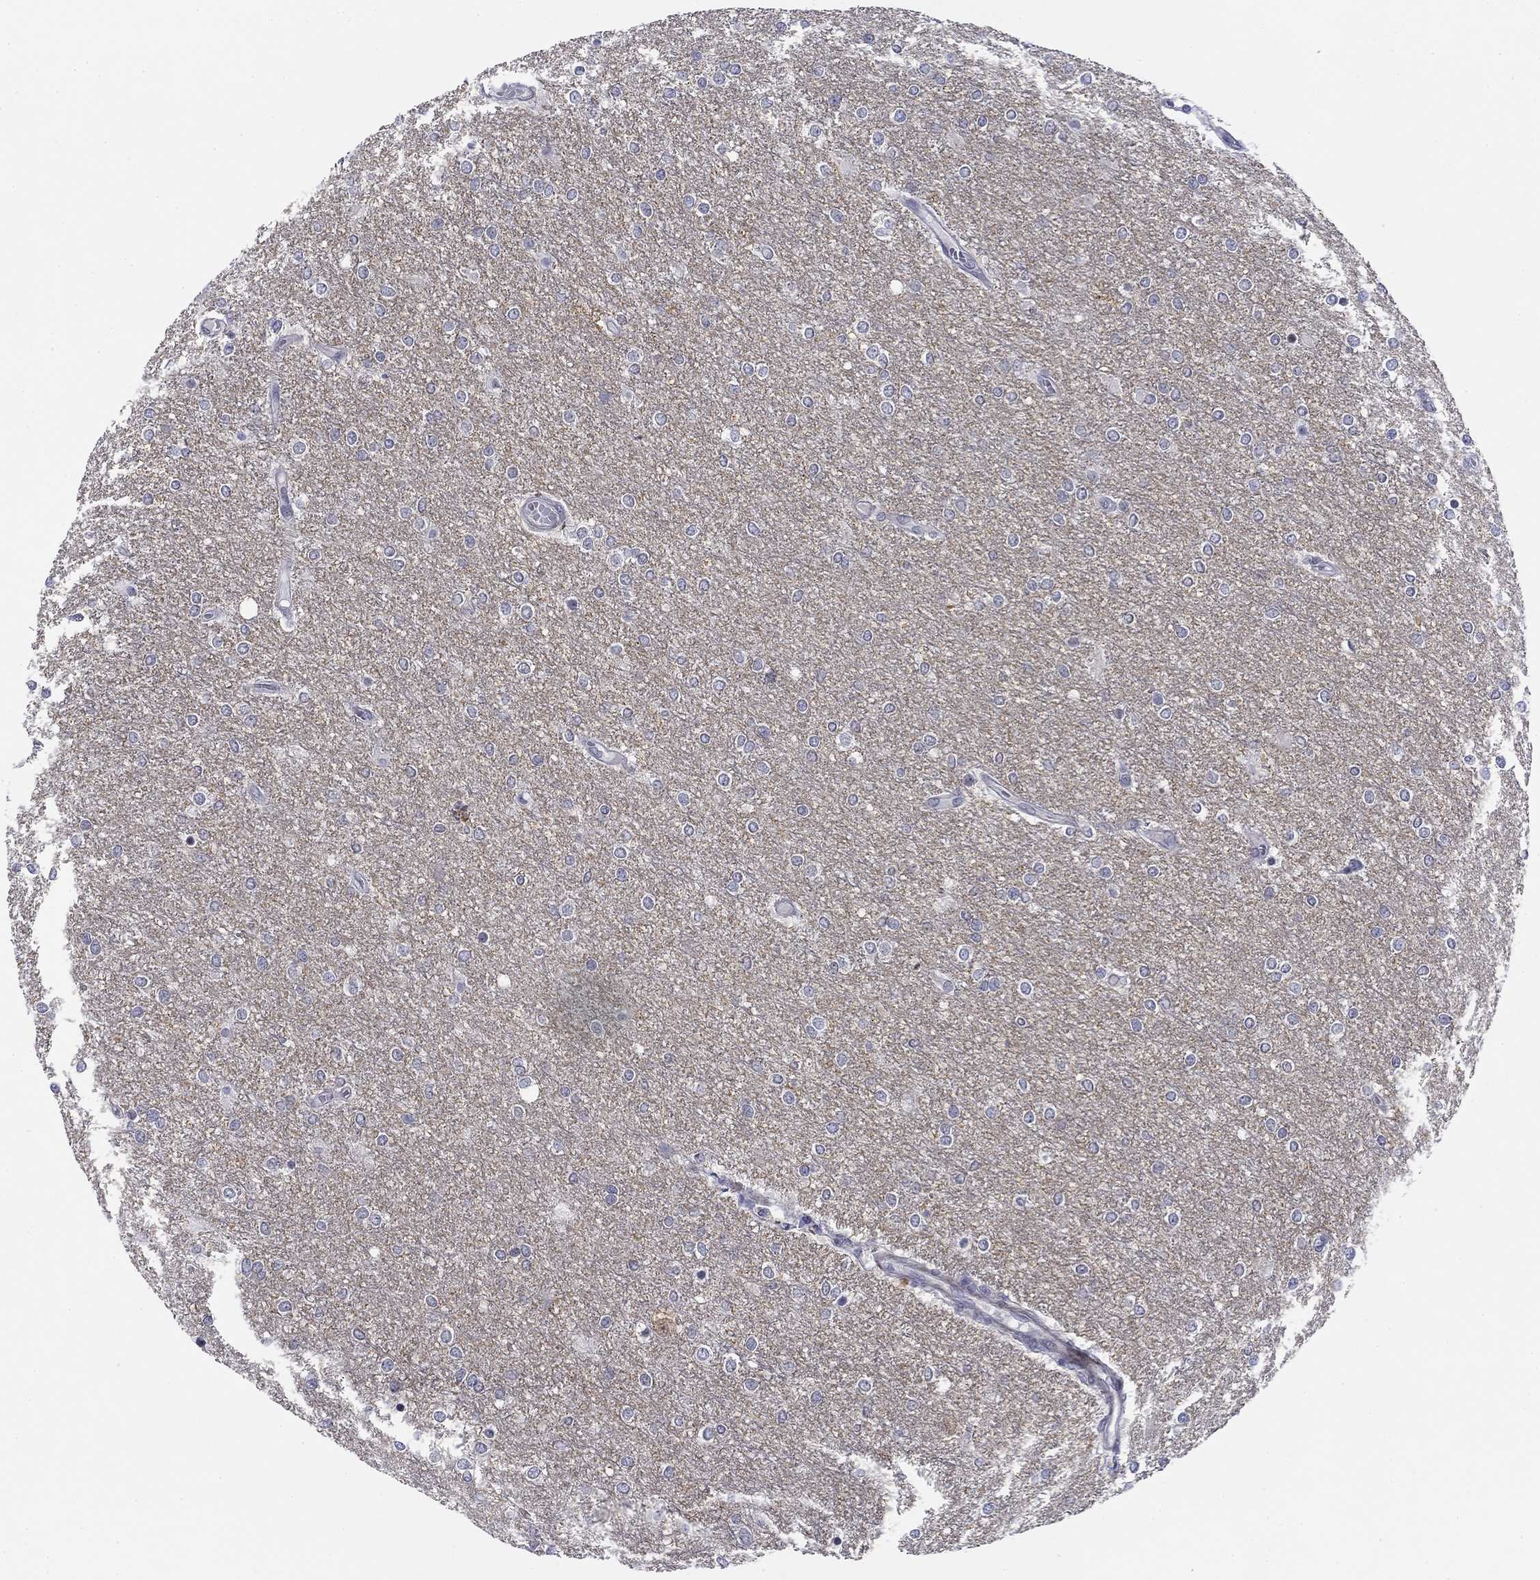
{"staining": {"intensity": "negative", "quantity": "none", "location": "none"}, "tissue": "glioma", "cell_type": "Tumor cells", "image_type": "cancer", "snomed": [{"axis": "morphology", "description": "Glioma, malignant, High grade"}, {"axis": "topography", "description": "Brain"}], "caption": "The image exhibits no staining of tumor cells in high-grade glioma (malignant).", "gene": "TIGD4", "patient": {"sex": "female", "age": 61}}